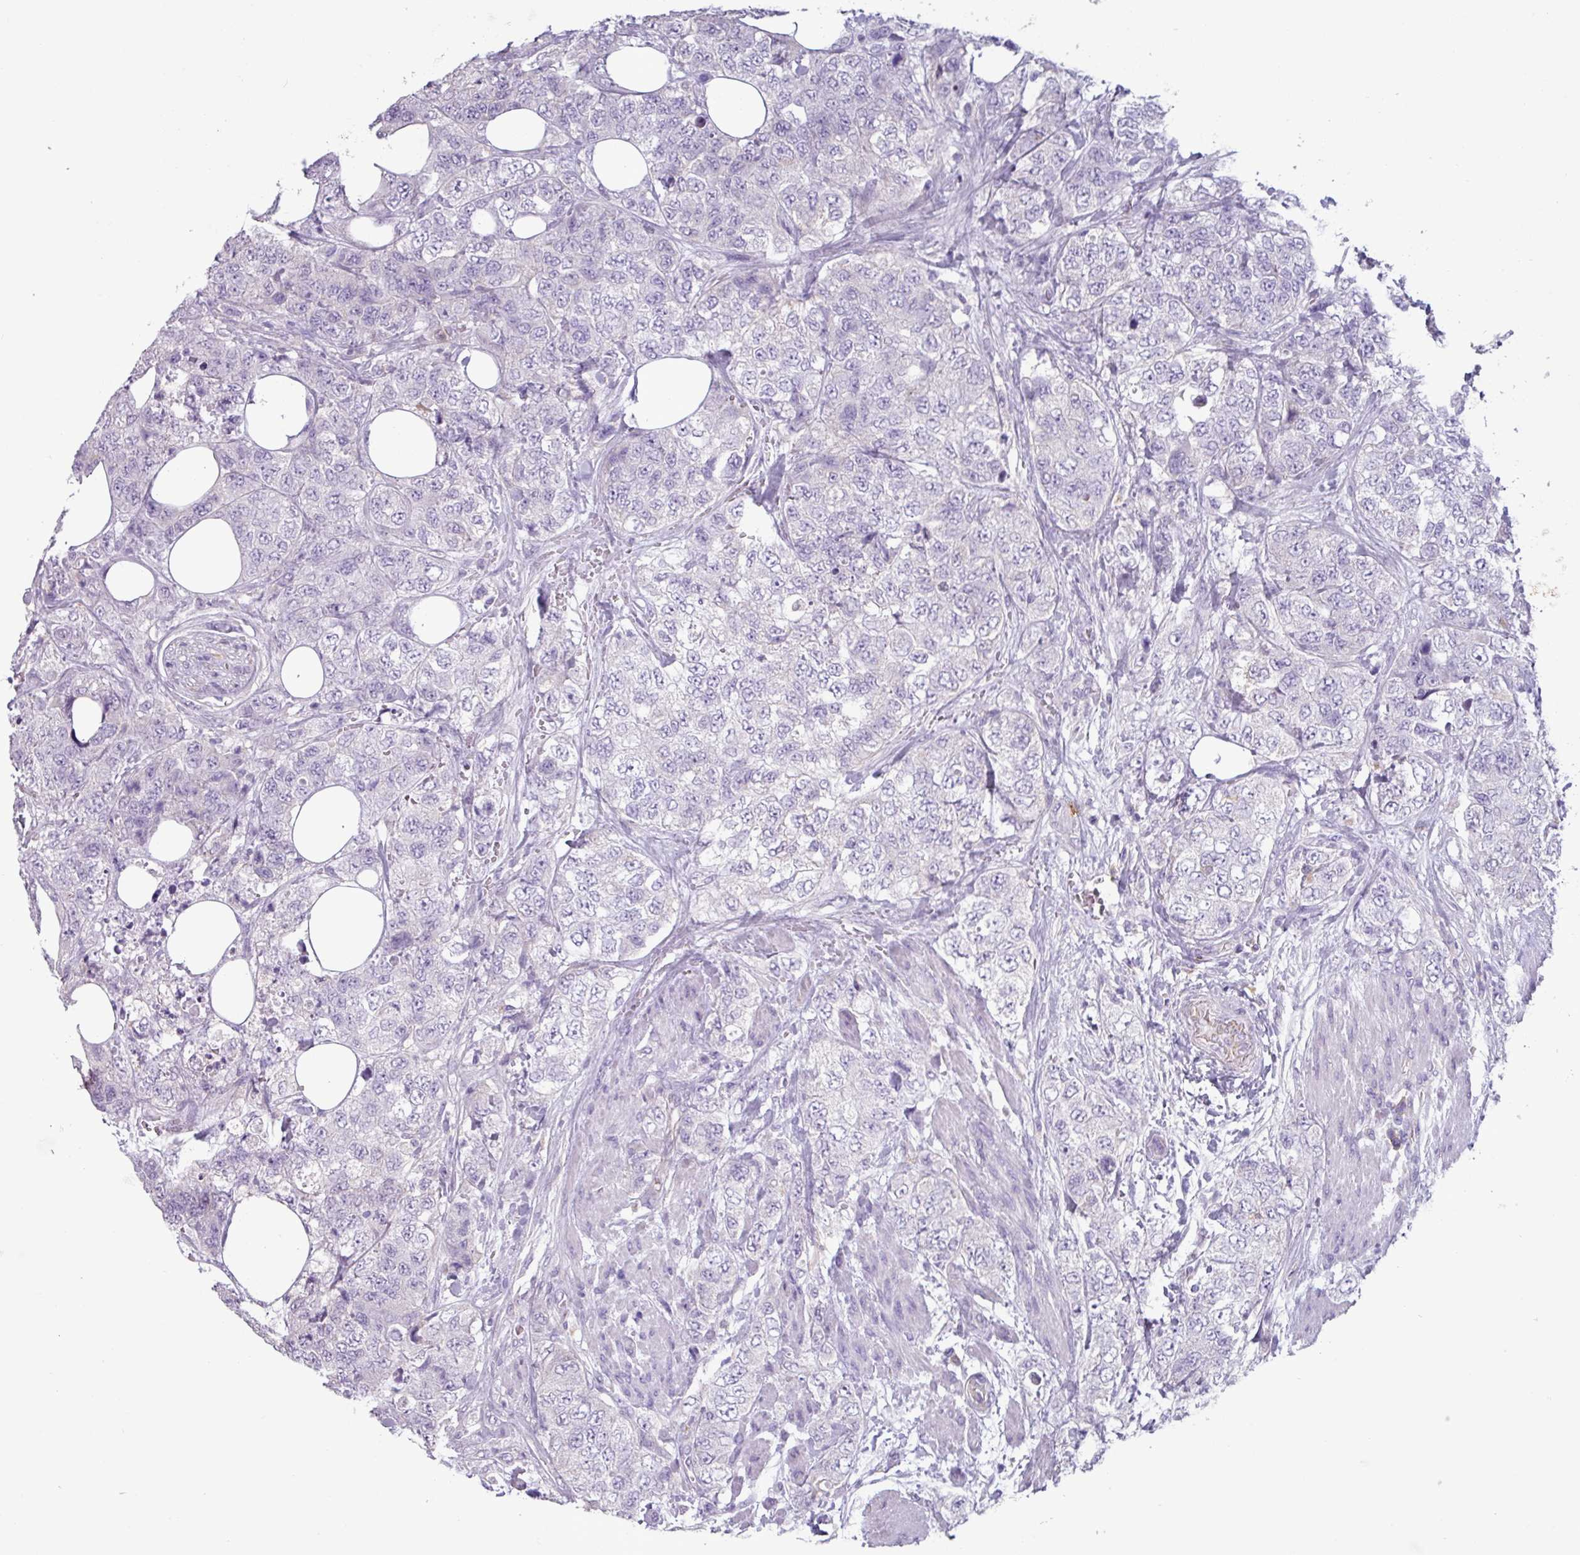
{"staining": {"intensity": "negative", "quantity": "none", "location": "none"}, "tissue": "urothelial cancer", "cell_type": "Tumor cells", "image_type": "cancer", "snomed": [{"axis": "morphology", "description": "Urothelial carcinoma, High grade"}, {"axis": "topography", "description": "Urinary bladder"}], "caption": "This is an immunohistochemistry photomicrograph of human urothelial cancer. There is no staining in tumor cells.", "gene": "CD8A", "patient": {"sex": "female", "age": 78}}